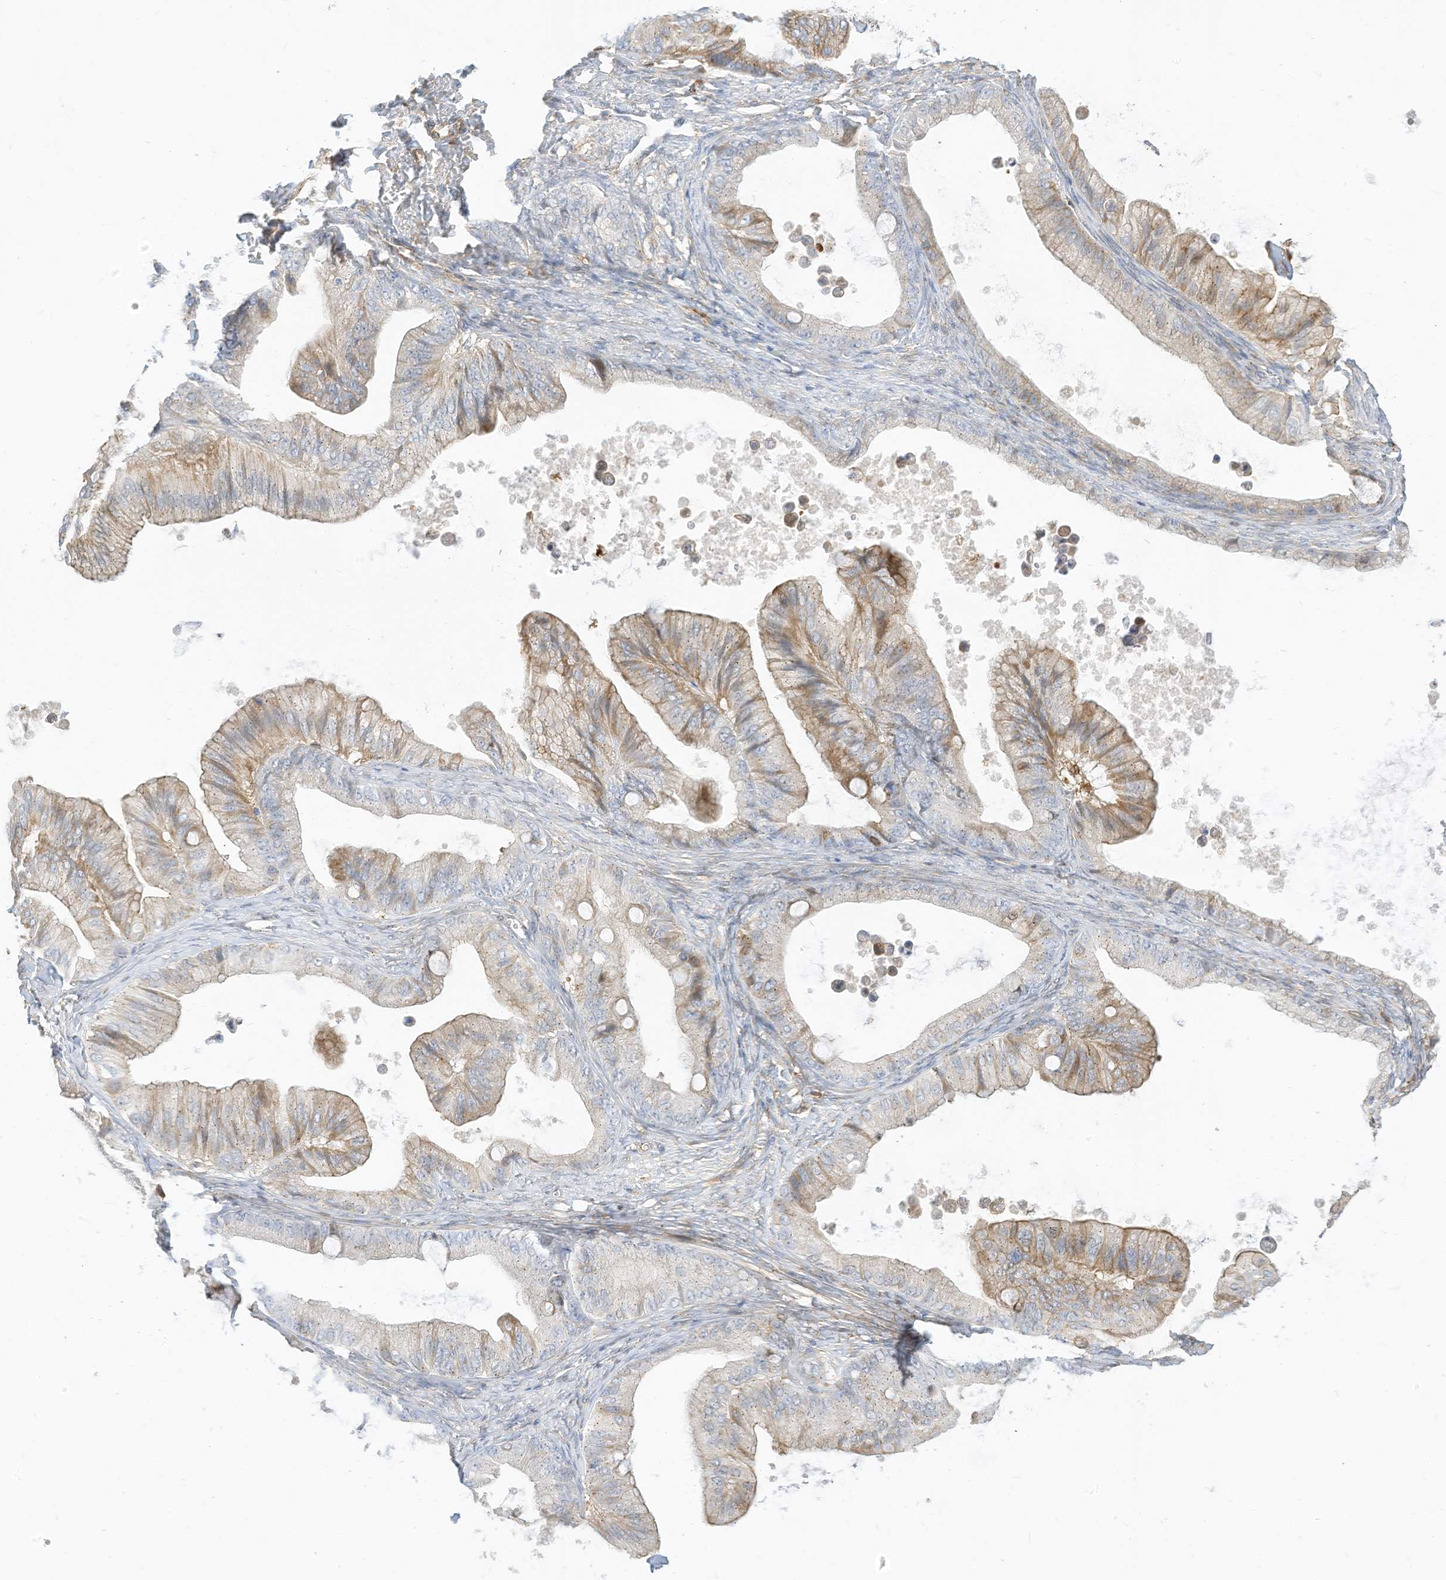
{"staining": {"intensity": "moderate", "quantity": "<25%", "location": "cytoplasmic/membranous"}, "tissue": "ovarian cancer", "cell_type": "Tumor cells", "image_type": "cancer", "snomed": [{"axis": "morphology", "description": "Cystadenocarcinoma, mucinous, NOS"}, {"axis": "topography", "description": "Ovary"}], "caption": "High-magnification brightfield microscopy of ovarian cancer stained with DAB (brown) and counterstained with hematoxylin (blue). tumor cells exhibit moderate cytoplasmic/membranous positivity is present in approximately<25% of cells.", "gene": "ATP13A1", "patient": {"sex": "female", "age": 71}}